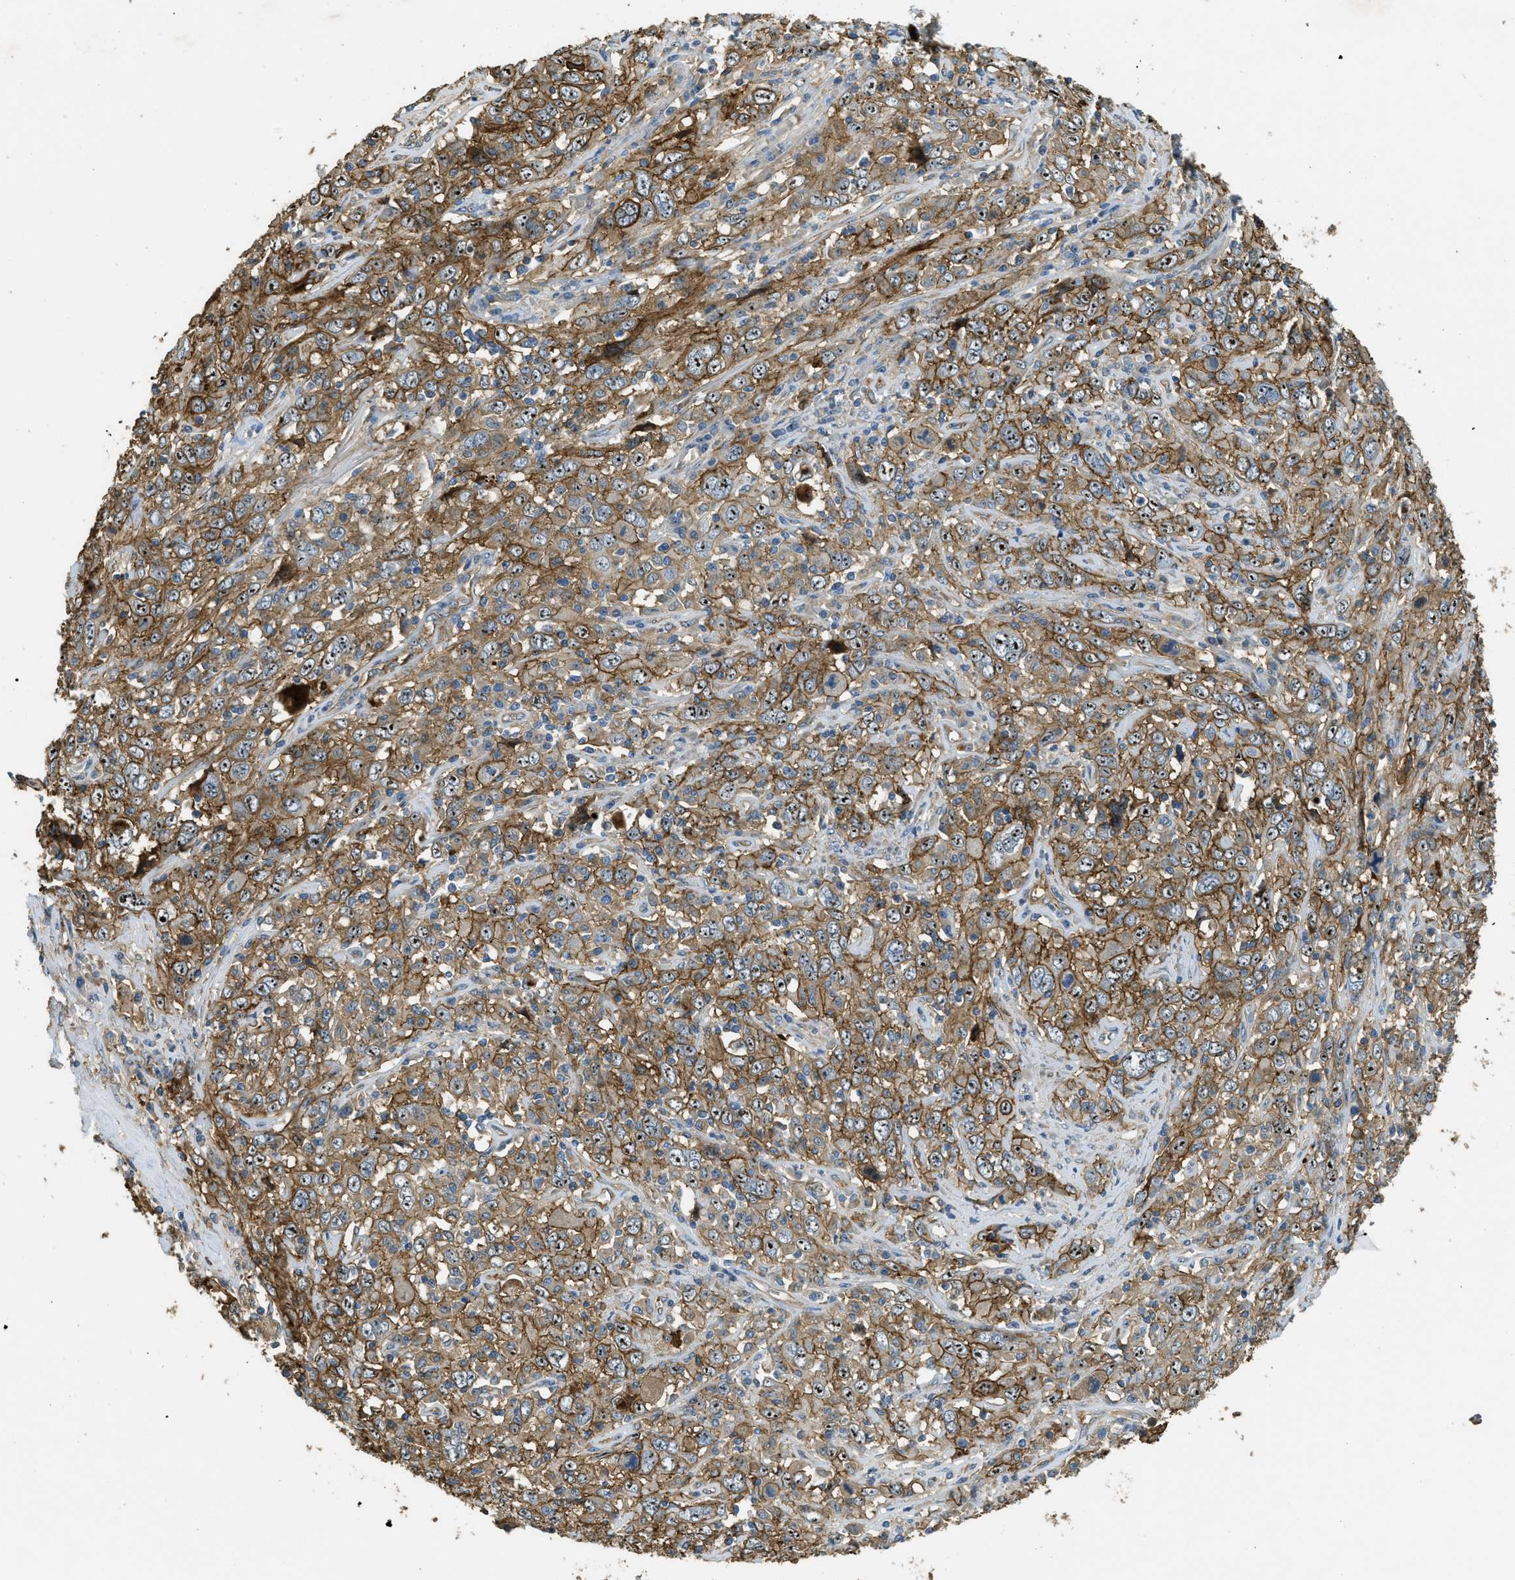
{"staining": {"intensity": "moderate", "quantity": ">75%", "location": "cytoplasmic/membranous,nuclear"}, "tissue": "cervical cancer", "cell_type": "Tumor cells", "image_type": "cancer", "snomed": [{"axis": "morphology", "description": "Squamous cell carcinoma, NOS"}, {"axis": "topography", "description": "Cervix"}], "caption": "Moderate cytoplasmic/membranous and nuclear expression is present in about >75% of tumor cells in cervical cancer (squamous cell carcinoma). The staining was performed using DAB to visualize the protein expression in brown, while the nuclei were stained in blue with hematoxylin (Magnification: 20x).", "gene": "OSMR", "patient": {"sex": "female", "age": 46}}